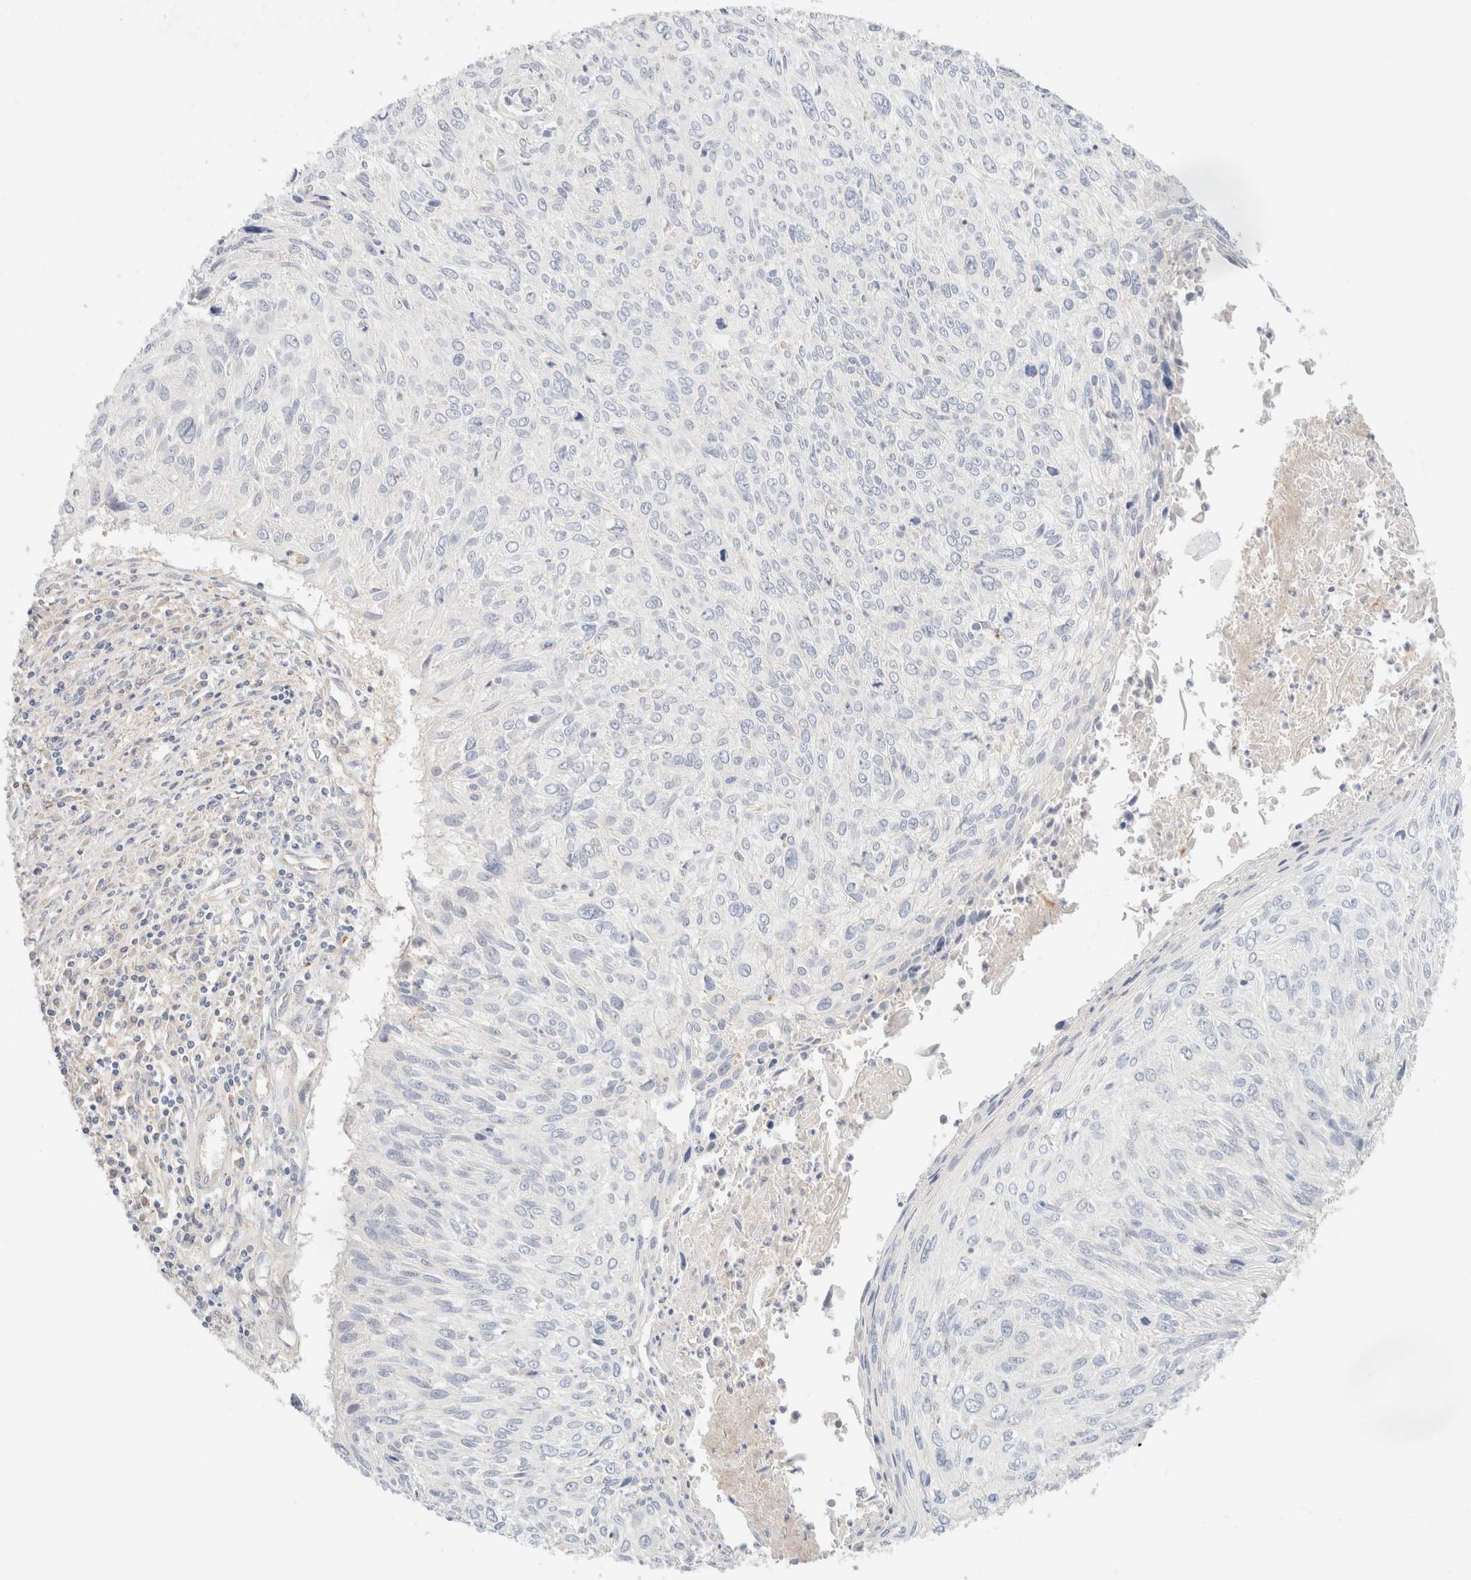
{"staining": {"intensity": "negative", "quantity": "none", "location": "none"}, "tissue": "cervical cancer", "cell_type": "Tumor cells", "image_type": "cancer", "snomed": [{"axis": "morphology", "description": "Squamous cell carcinoma, NOS"}, {"axis": "topography", "description": "Cervix"}], "caption": "Squamous cell carcinoma (cervical) was stained to show a protein in brown. There is no significant expression in tumor cells. (Brightfield microscopy of DAB (3,3'-diaminobenzidine) immunohistochemistry at high magnification).", "gene": "SARM1", "patient": {"sex": "female", "age": 51}}